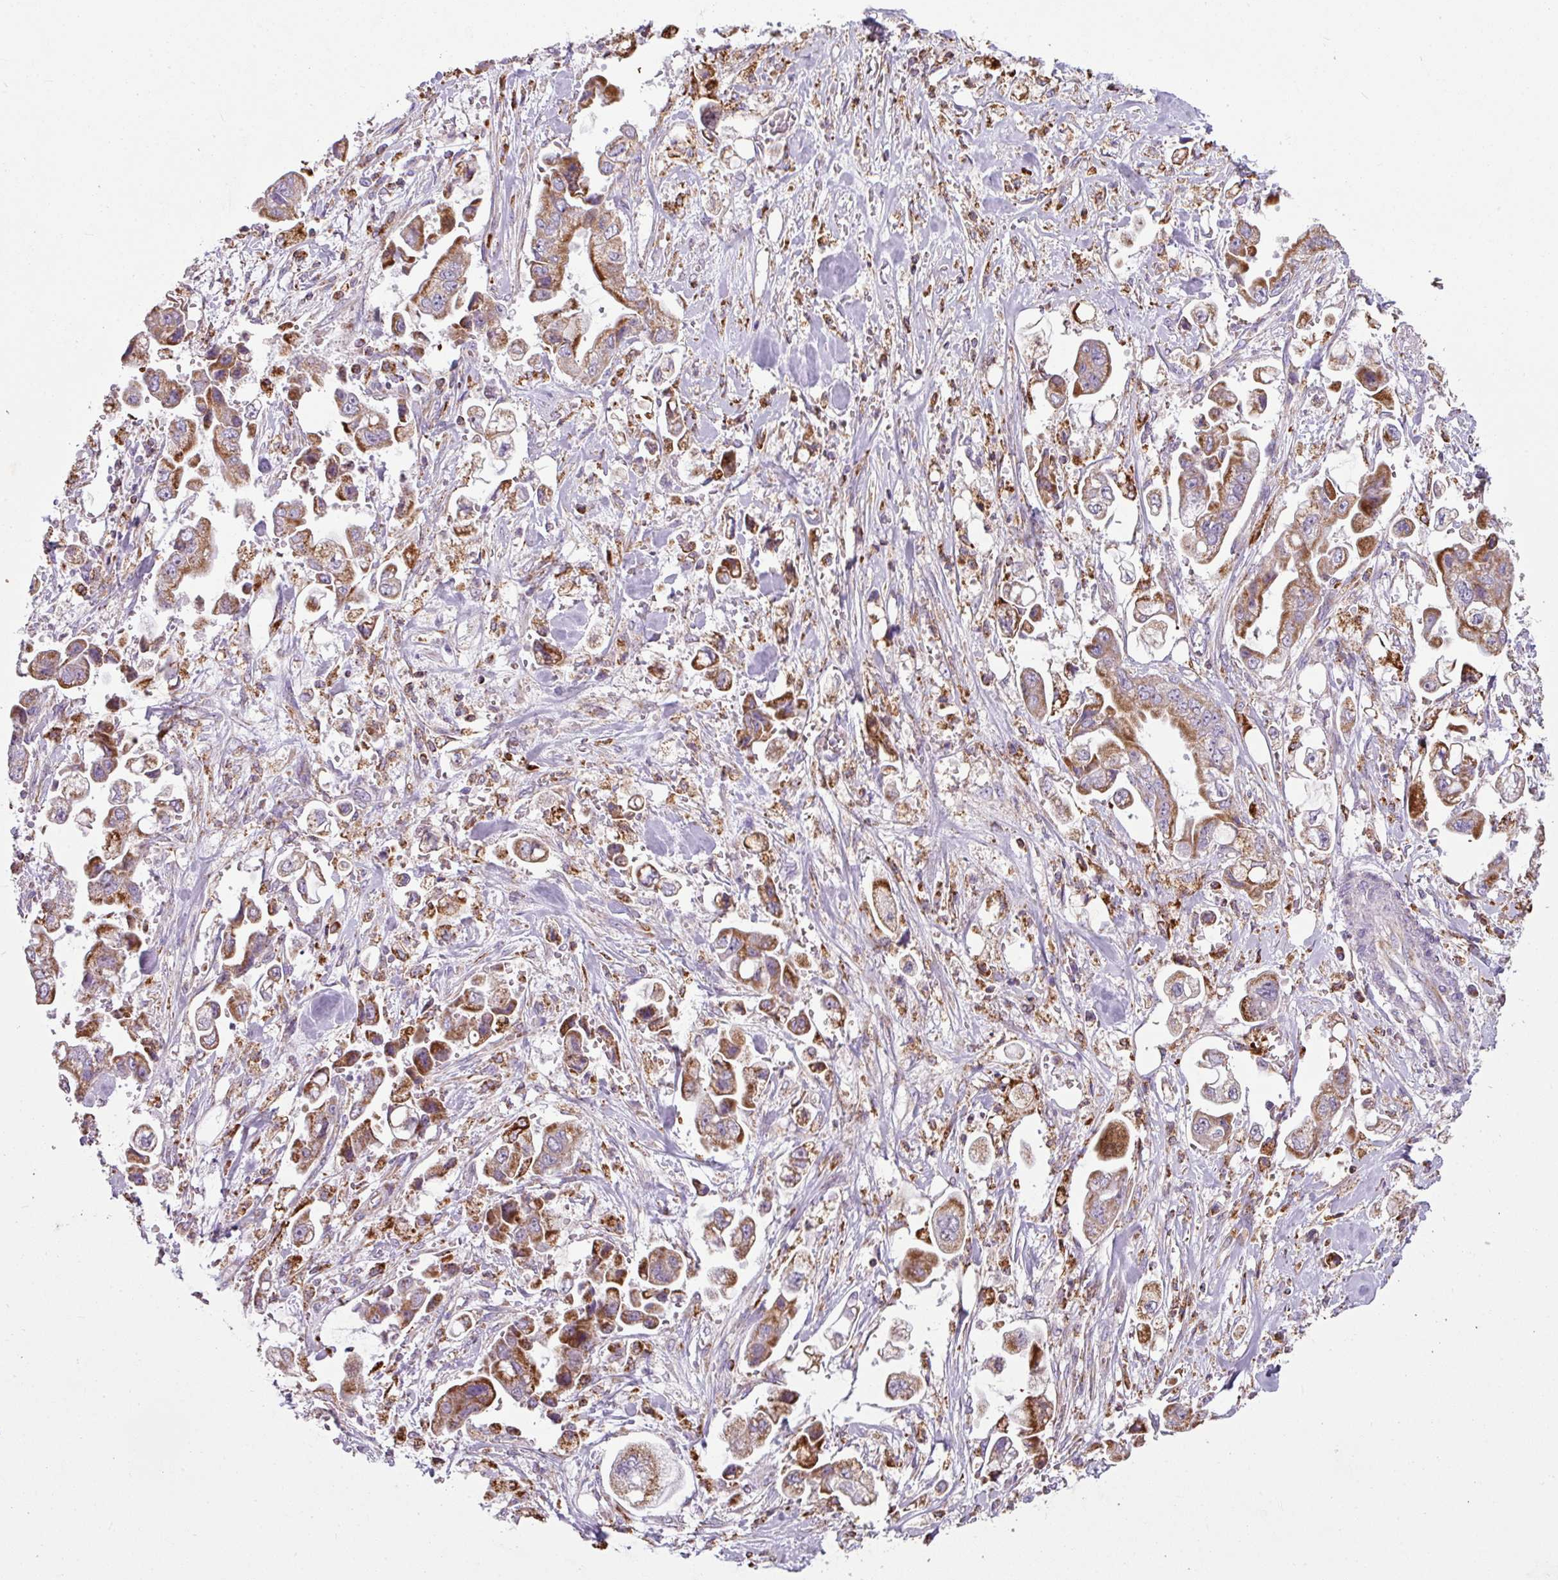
{"staining": {"intensity": "moderate", "quantity": ">75%", "location": "cytoplasmic/membranous"}, "tissue": "stomach cancer", "cell_type": "Tumor cells", "image_type": "cancer", "snomed": [{"axis": "morphology", "description": "Adenocarcinoma, NOS"}, {"axis": "topography", "description": "Stomach"}], "caption": "The histopathology image exhibits a brown stain indicating the presence of a protein in the cytoplasmic/membranous of tumor cells in stomach cancer (adenocarcinoma).", "gene": "SQOR", "patient": {"sex": "male", "age": 62}}